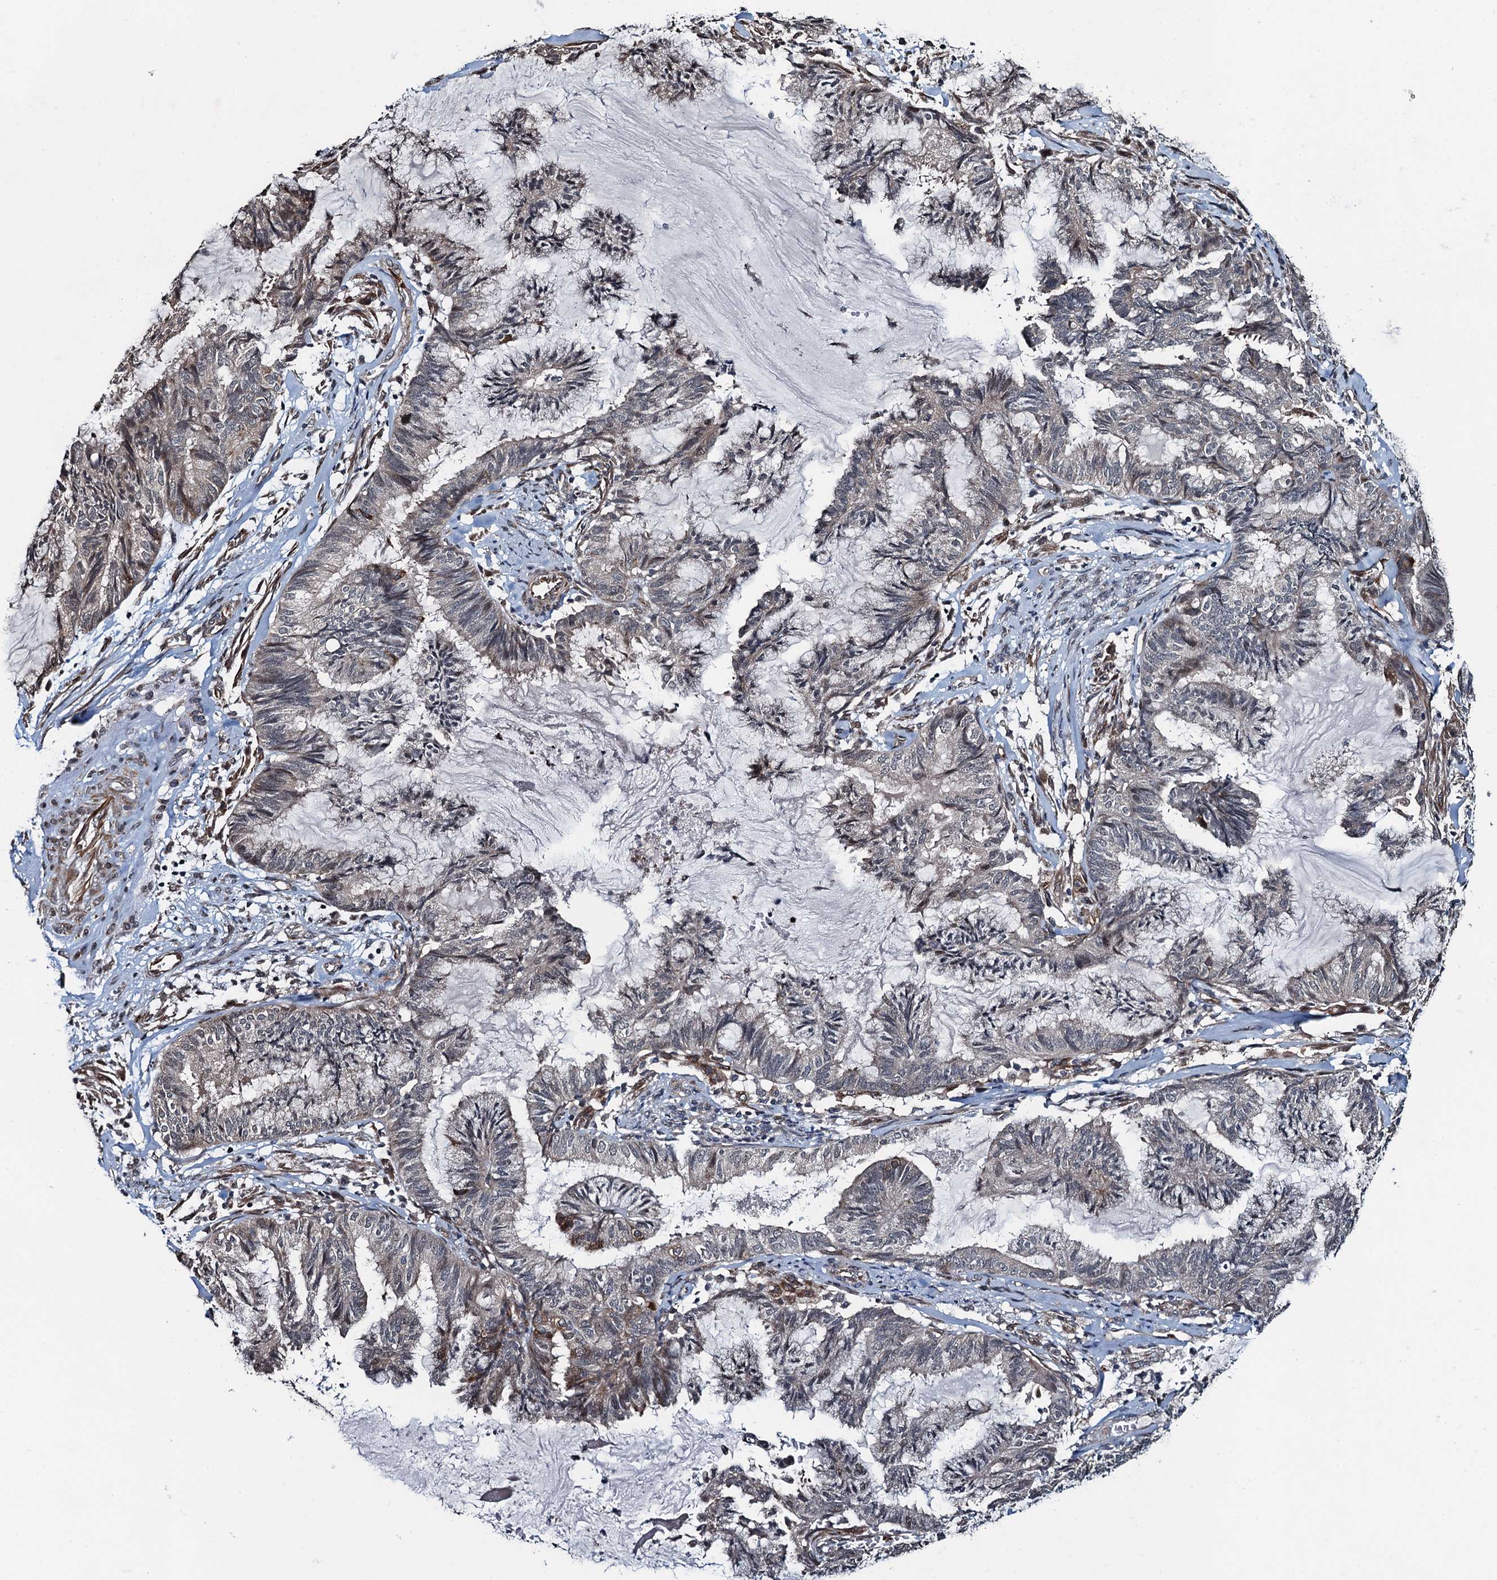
{"staining": {"intensity": "weak", "quantity": "<25%", "location": "cytoplasmic/membranous"}, "tissue": "endometrial cancer", "cell_type": "Tumor cells", "image_type": "cancer", "snomed": [{"axis": "morphology", "description": "Adenocarcinoma, NOS"}, {"axis": "topography", "description": "Endometrium"}], "caption": "Human endometrial cancer (adenocarcinoma) stained for a protein using immunohistochemistry (IHC) exhibits no expression in tumor cells.", "gene": "WHAMM", "patient": {"sex": "female", "age": 86}}